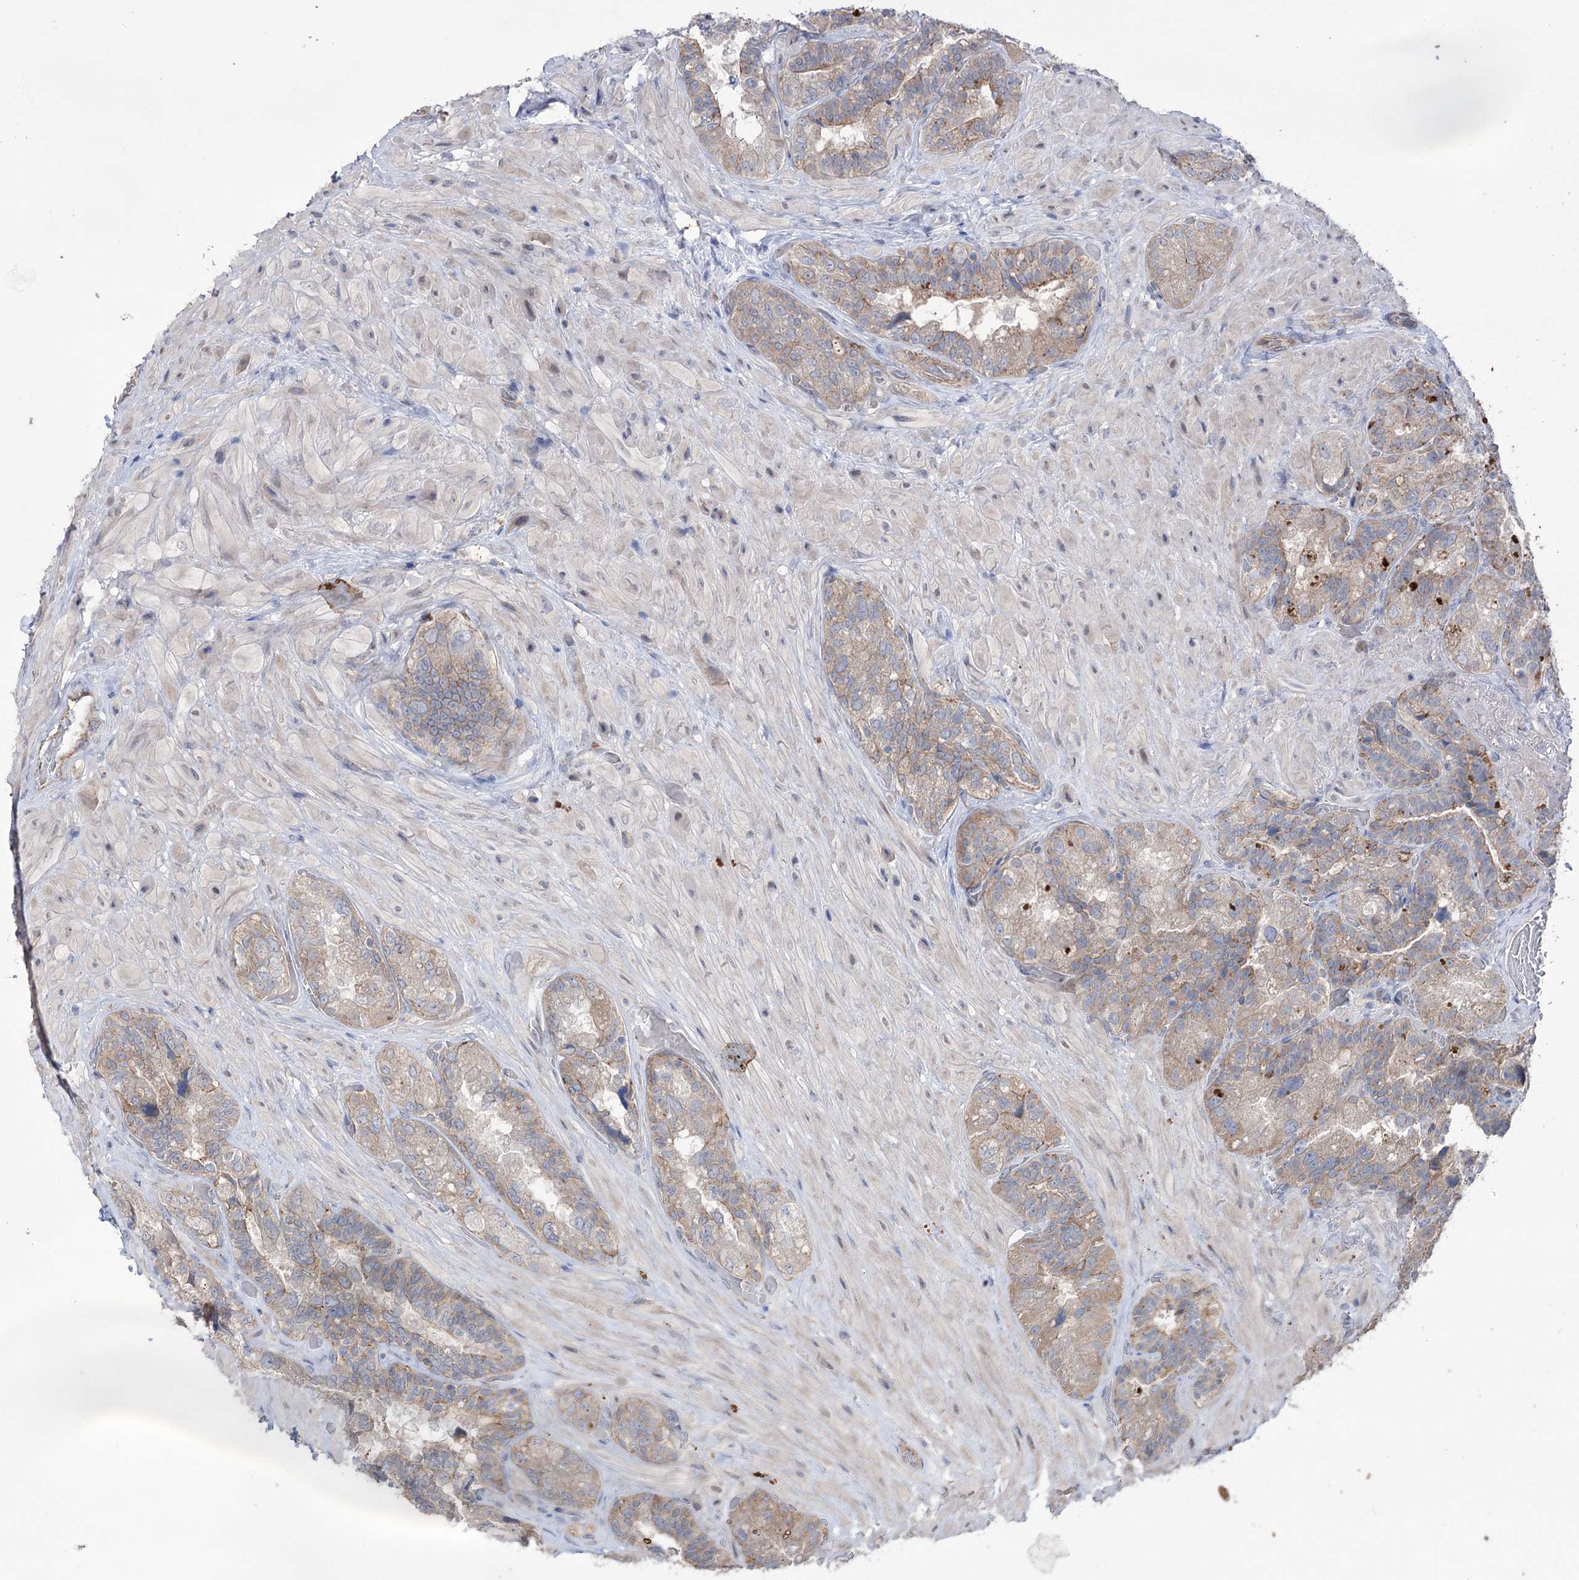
{"staining": {"intensity": "moderate", "quantity": "25%-75%", "location": "cytoplasmic/membranous"}, "tissue": "seminal vesicle", "cell_type": "Glandular cells", "image_type": "normal", "snomed": [{"axis": "morphology", "description": "Normal tissue, NOS"}, {"axis": "topography", "description": "Prostate and seminal vesicle, NOS"}, {"axis": "topography", "description": "Prostate"}, {"axis": "topography", "description": "Seminal veicle"}], "caption": "High-magnification brightfield microscopy of benign seminal vesicle stained with DAB (brown) and counterstained with hematoxylin (blue). glandular cells exhibit moderate cytoplasmic/membranous expression is appreciated in approximately25%-75% of cells.", "gene": "TRIM71", "patient": {"sex": "male", "age": 67}}